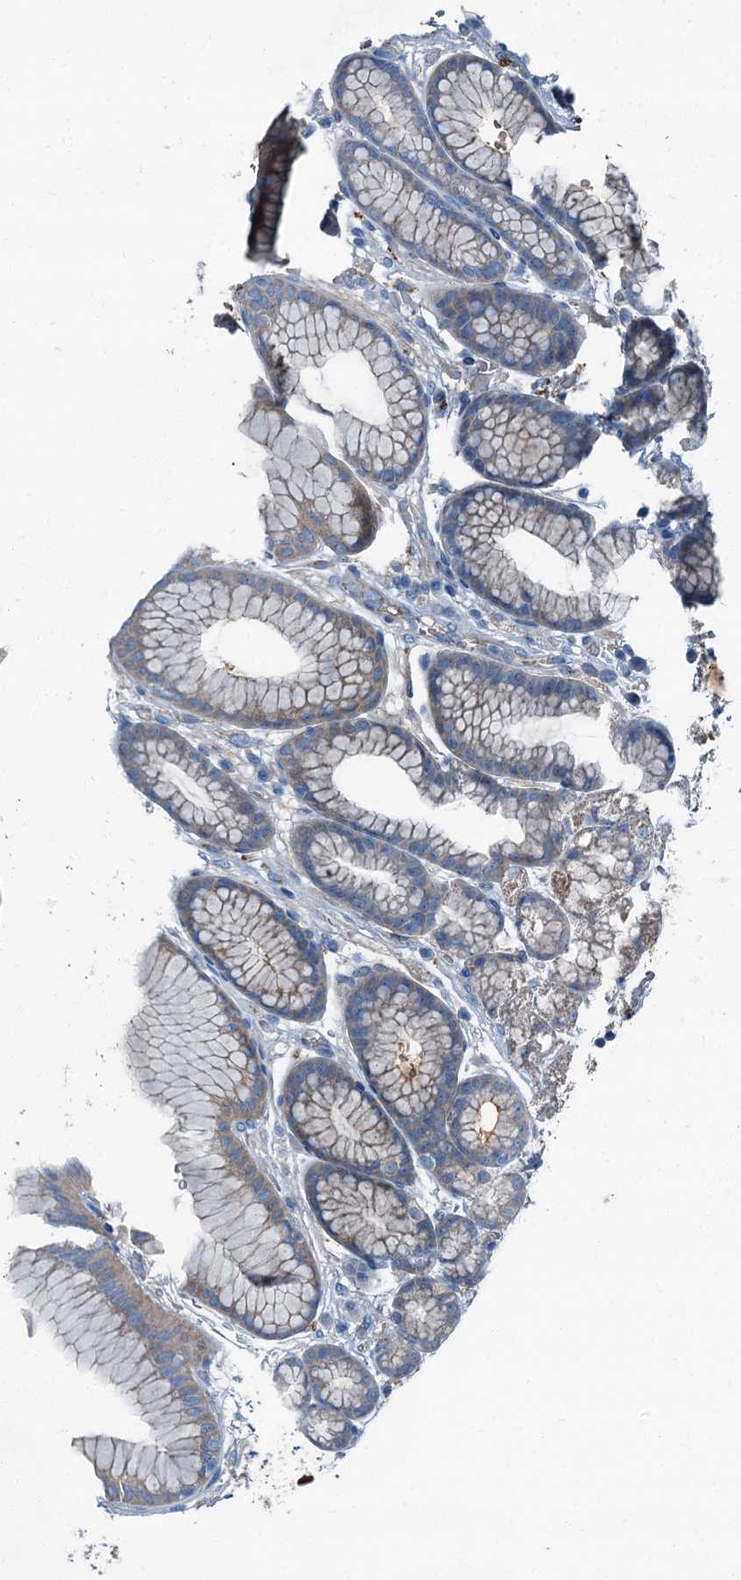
{"staining": {"intensity": "moderate", "quantity": "25%-75%", "location": "cytoplasmic/membranous"}, "tissue": "stomach", "cell_type": "Glandular cells", "image_type": "normal", "snomed": [{"axis": "morphology", "description": "Normal tissue, NOS"}, {"axis": "morphology", "description": "Adenocarcinoma, NOS"}, {"axis": "topography", "description": "Stomach"}], "caption": "Immunohistochemical staining of unremarkable human stomach shows 25%-75% levels of moderate cytoplasmic/membranous protein staining in about 25%-75% of glandular cells.", "gene": "AXL", "patient": {"sex": "male", "age": 57}}